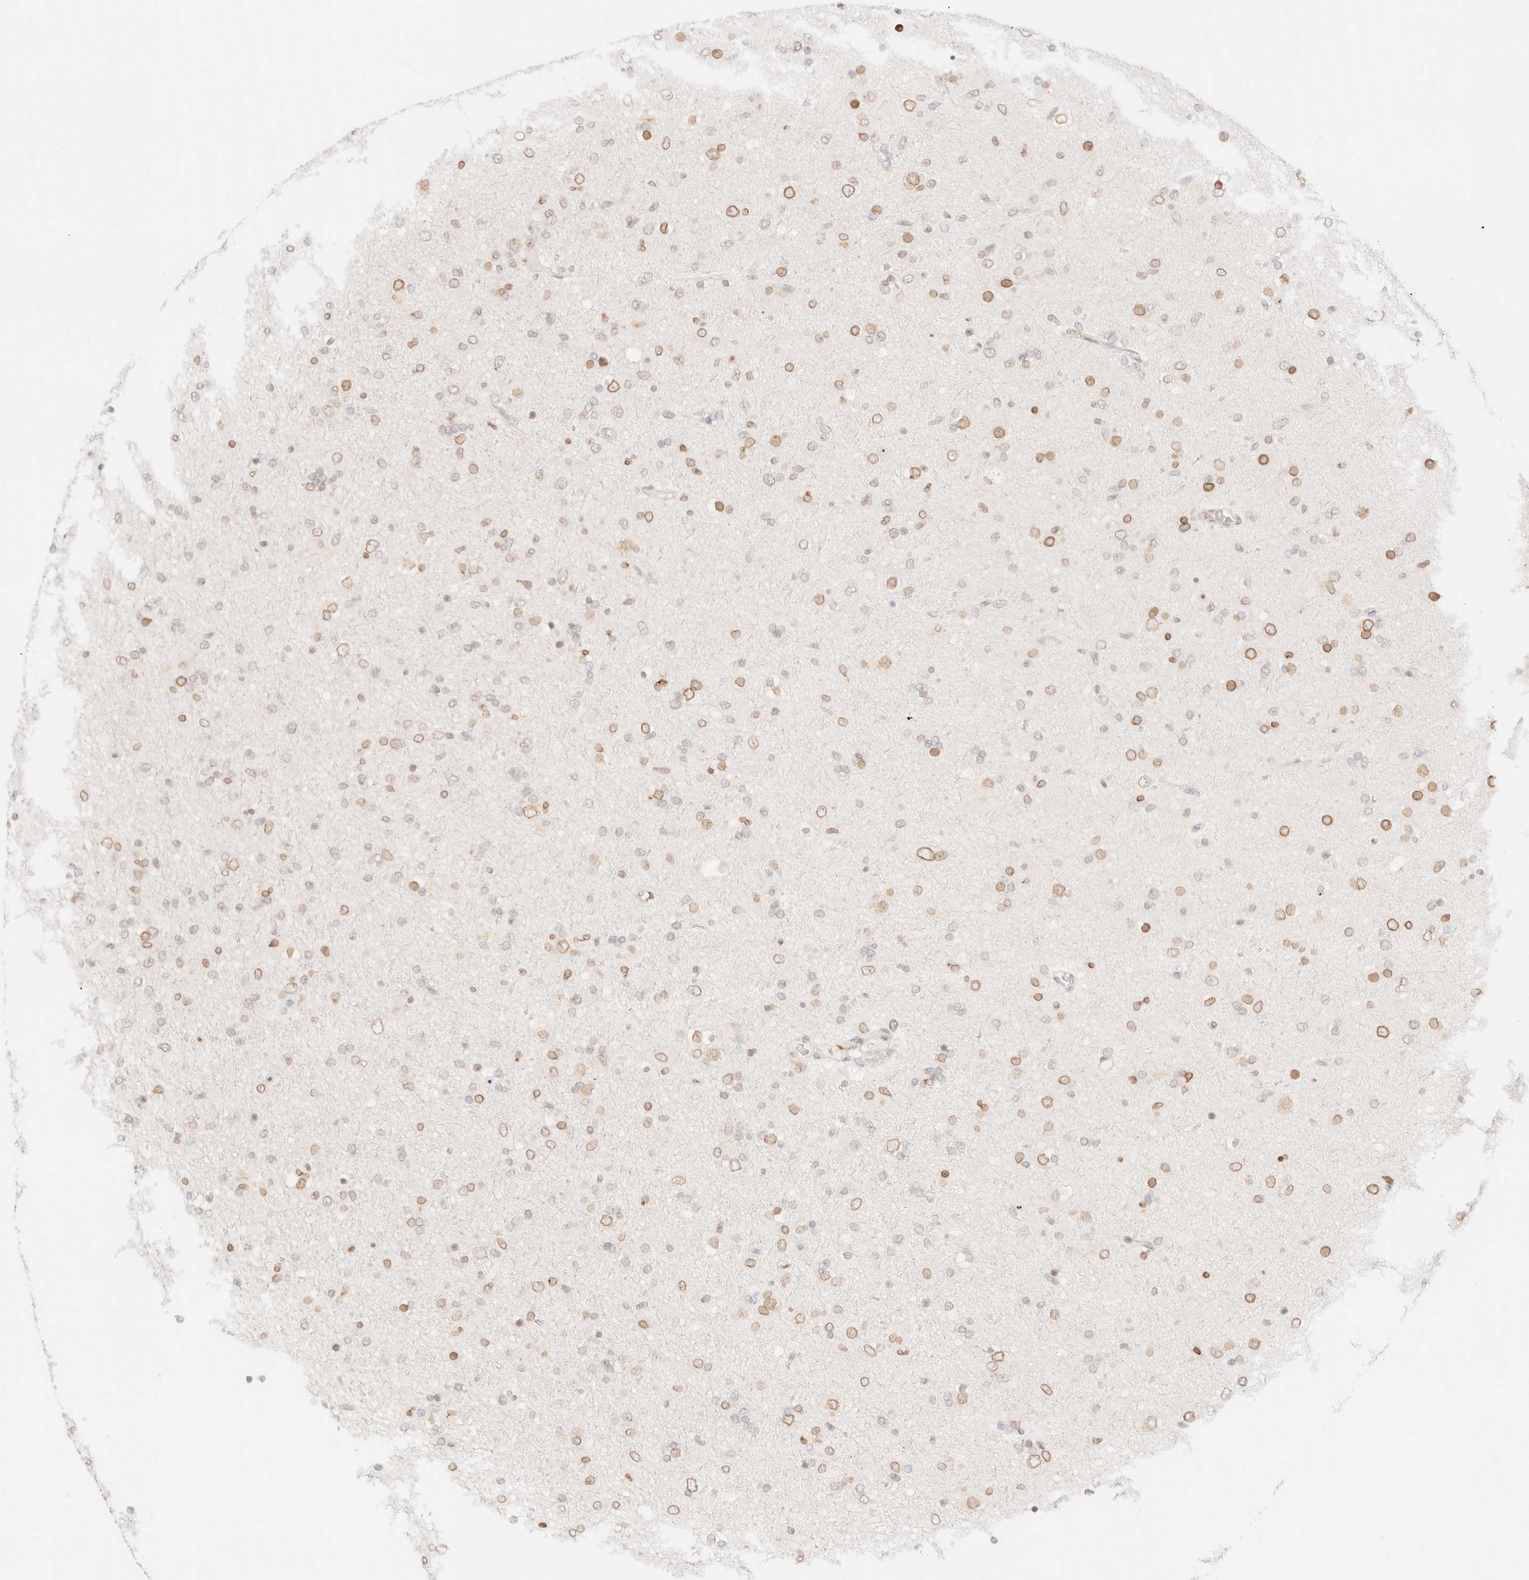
{"staining": {"intensity": "weak", "quantity": ">75%", "location": "cytoplasmic/membranous,nuclear"}, "tissue": "glioma", "cell_type": "Tumor cells", "image_type": "cancer", "snomed": [{"axis": "morphology", "description": "Glioma, malignant, Low grade"}, {"axis": "topography", "description": "Brain"}], "caption": "Protein analysis of low-grade glioma (malignant) tissue displays weak cytoplasmic/membranous and nuclear expression in approximately >75% of tumor cells. (DAB (3,3'-diaminobenzidine) = brown stain, brightfield microscopy at high magnification).", "gene": "ZNF770", "patient": {"sex": "male", "age": 65}}